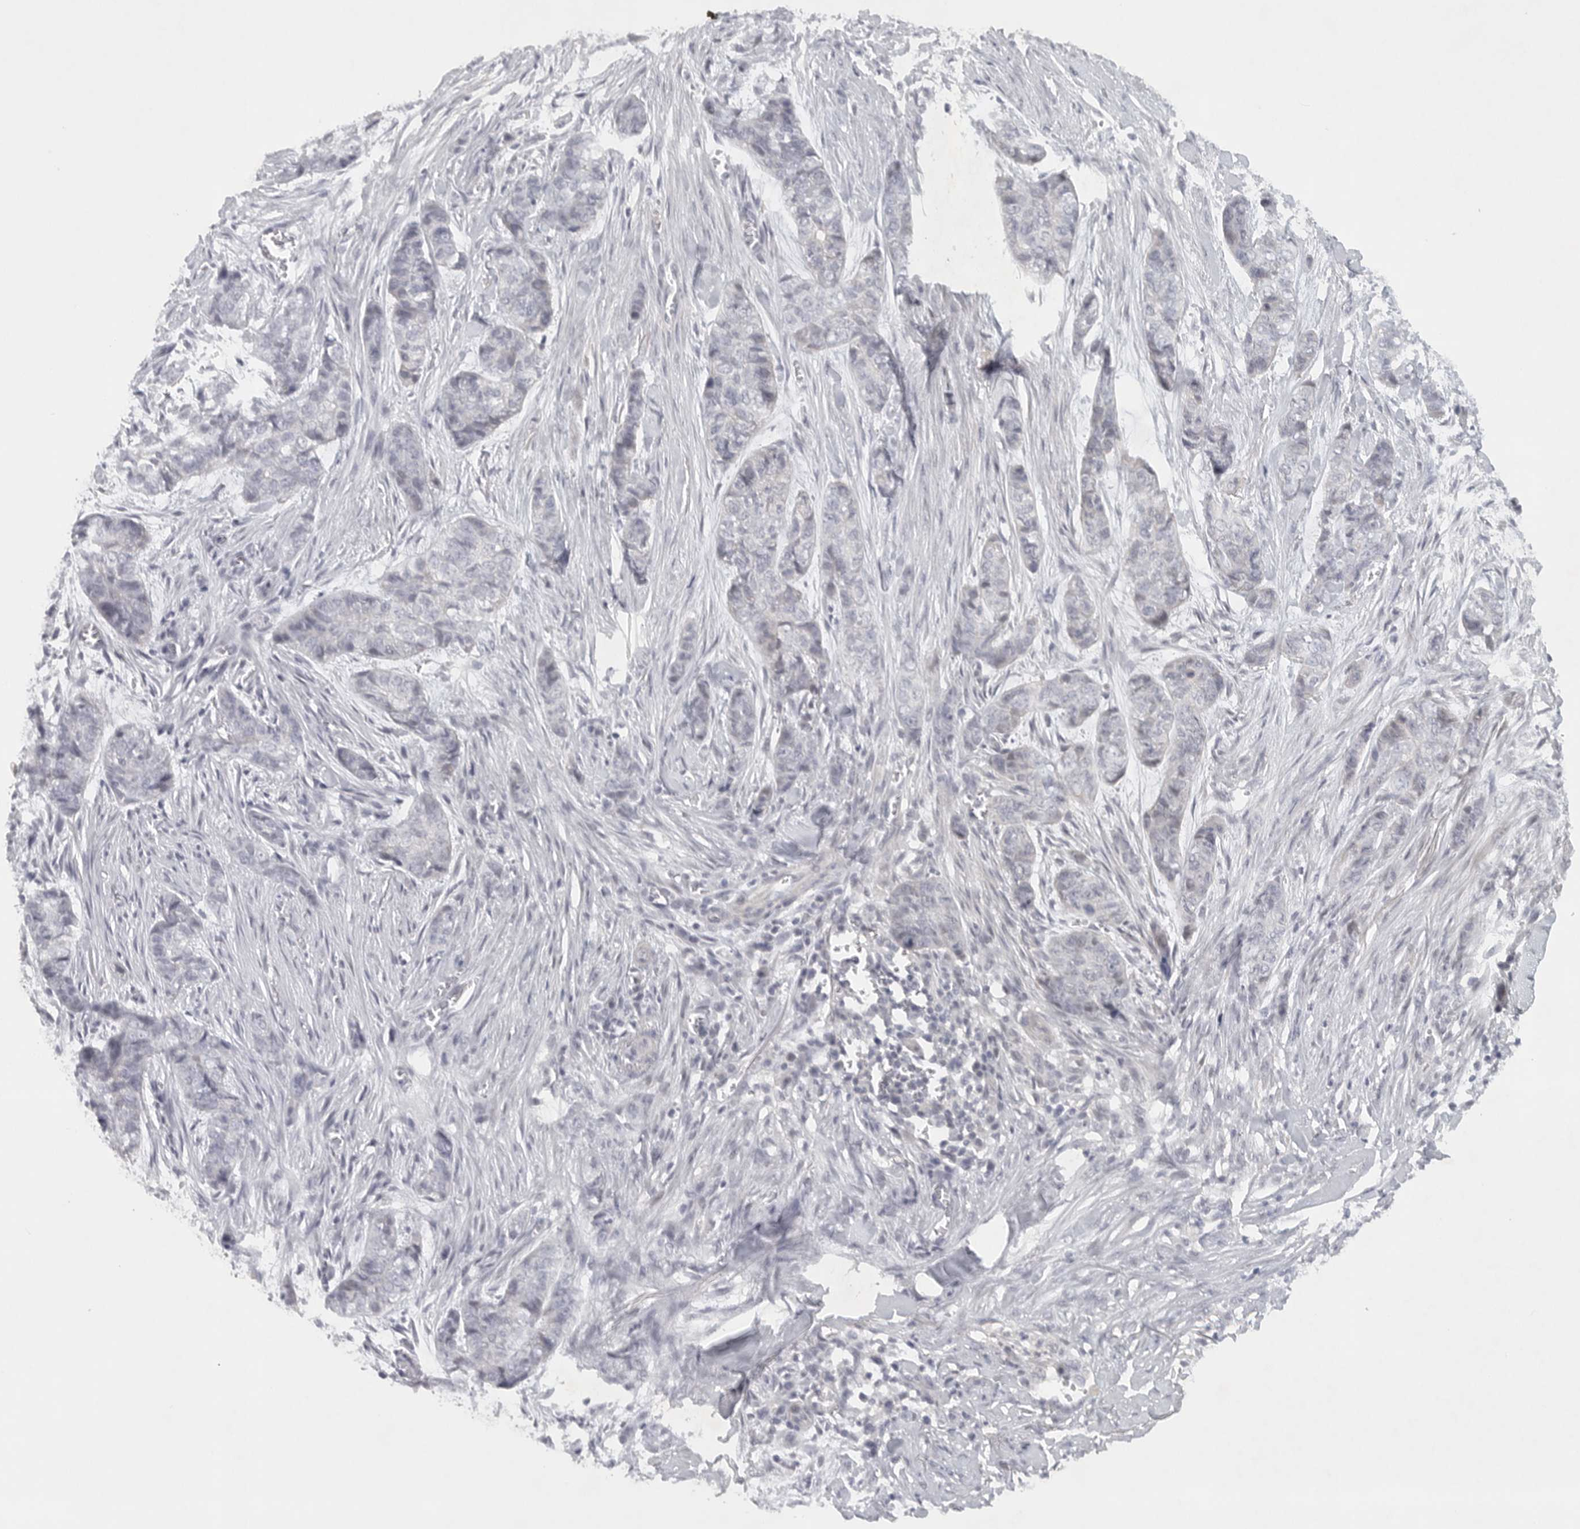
{"staining": {"intensity": "negative", "quantity": "none", "location": "none"}, "tissue": "skin cancer", "cell_type": "Tumor cells", "image_type": "cancer", "snomed": [{"axis": "morphology", "description": "Basal cell carcinoma"}, {"axis": "topography", "description": "Skin"}], "caption": "IHC of skin basal cell carcinoma exhibits no expression in tumor cells. (DAB (3,3'-diaminobenzidine) IHC, high magnification).", "gene": "TNR", "patient": {"sex": "female", "age": 64}}